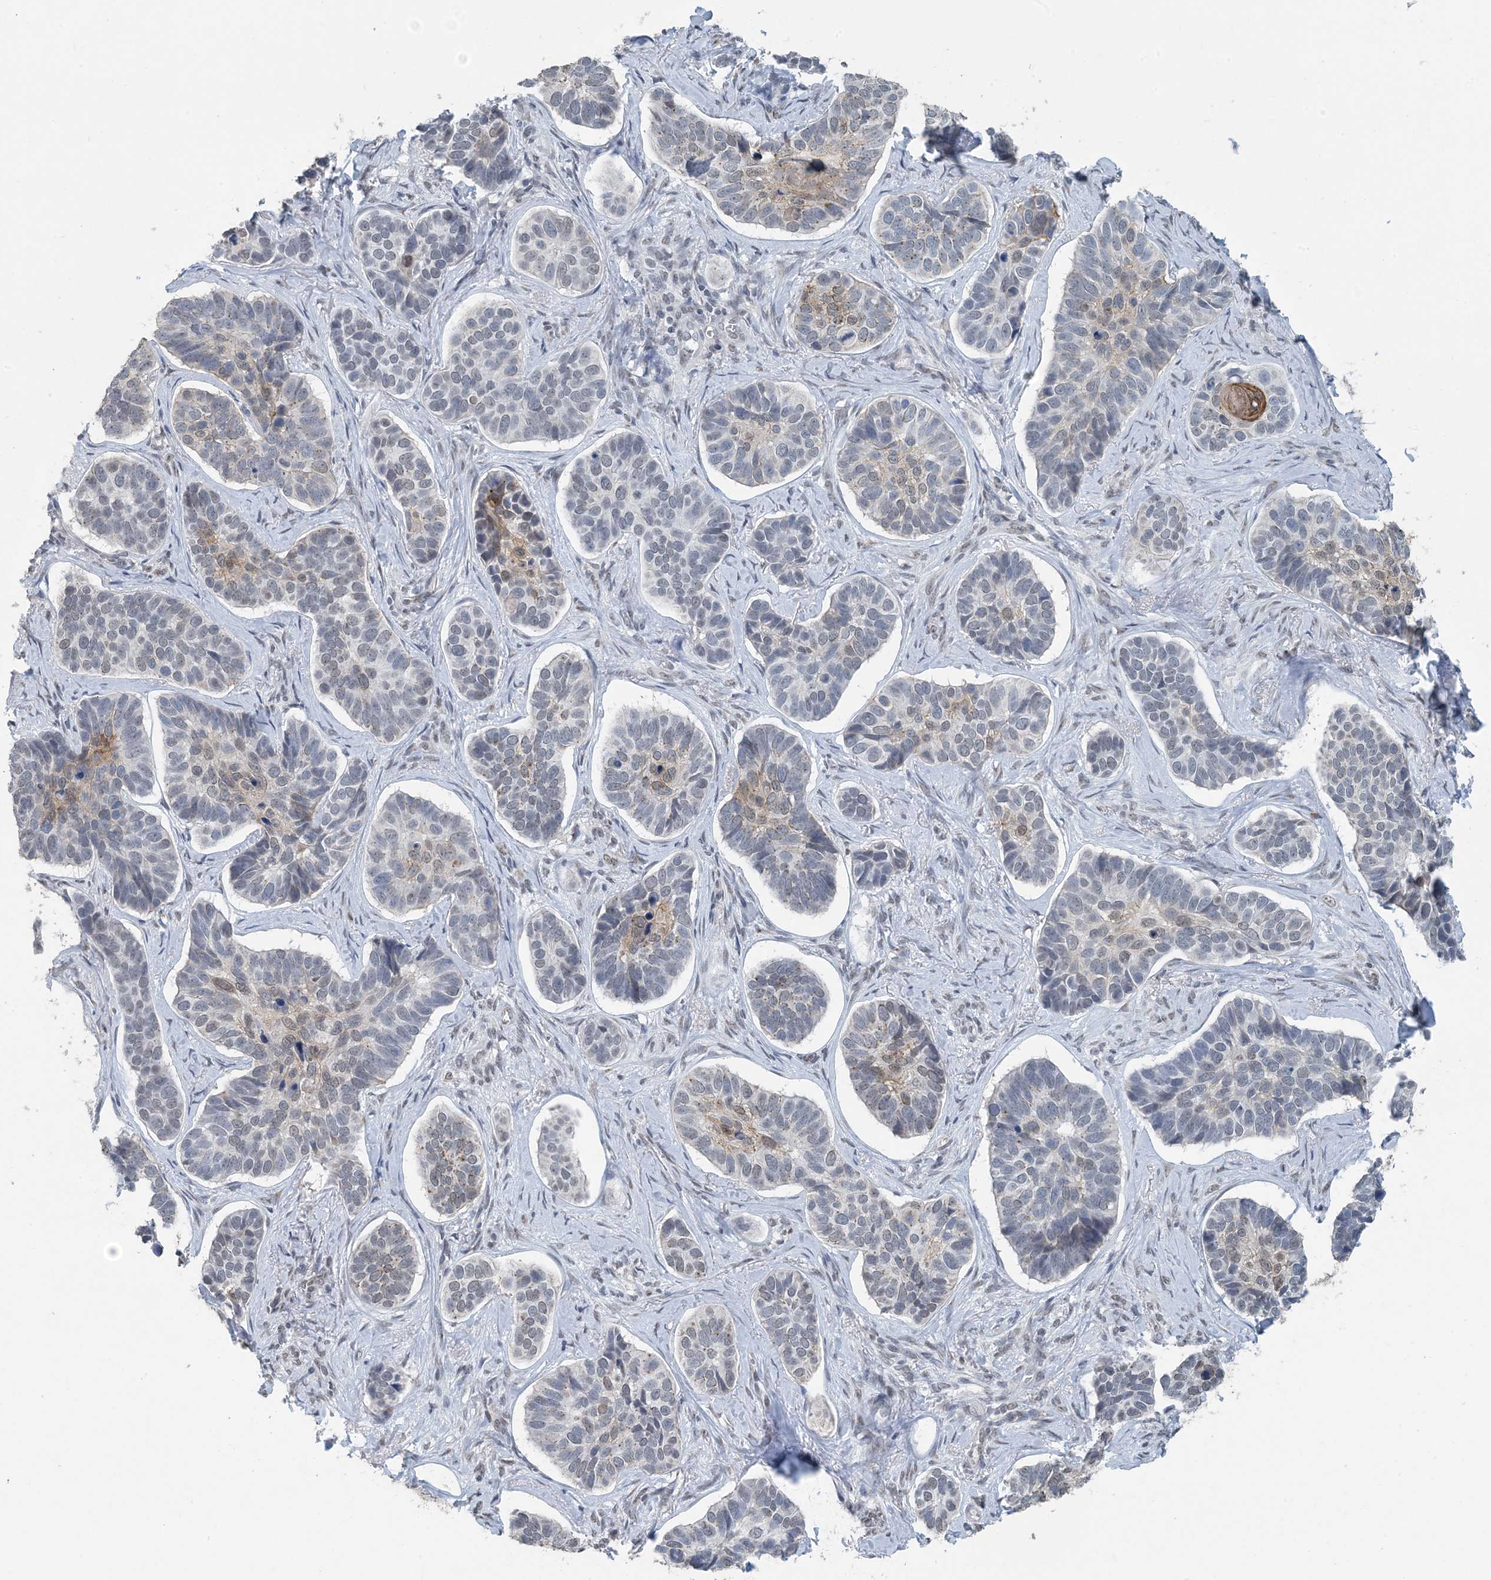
{"staining": {"intensity": "weak", "quantity": "<25%", "location": "cytoplasmic/membranous"}, "tissue": "skin cancer", "cell_type": "Tumor cells", "image_type": "cancer", "snomed": [{"axis": "morphology", "description": "Basal cell carcinoma"}, {"axis": "topography", "description": "Skin"}], "caption": "Immunohistochemical staining of human basal cell carcinoma (skin) reveals no significant expression in tumor cells.", "gene": "MBD2", "patient": {"sex": "male", "age": 62}}